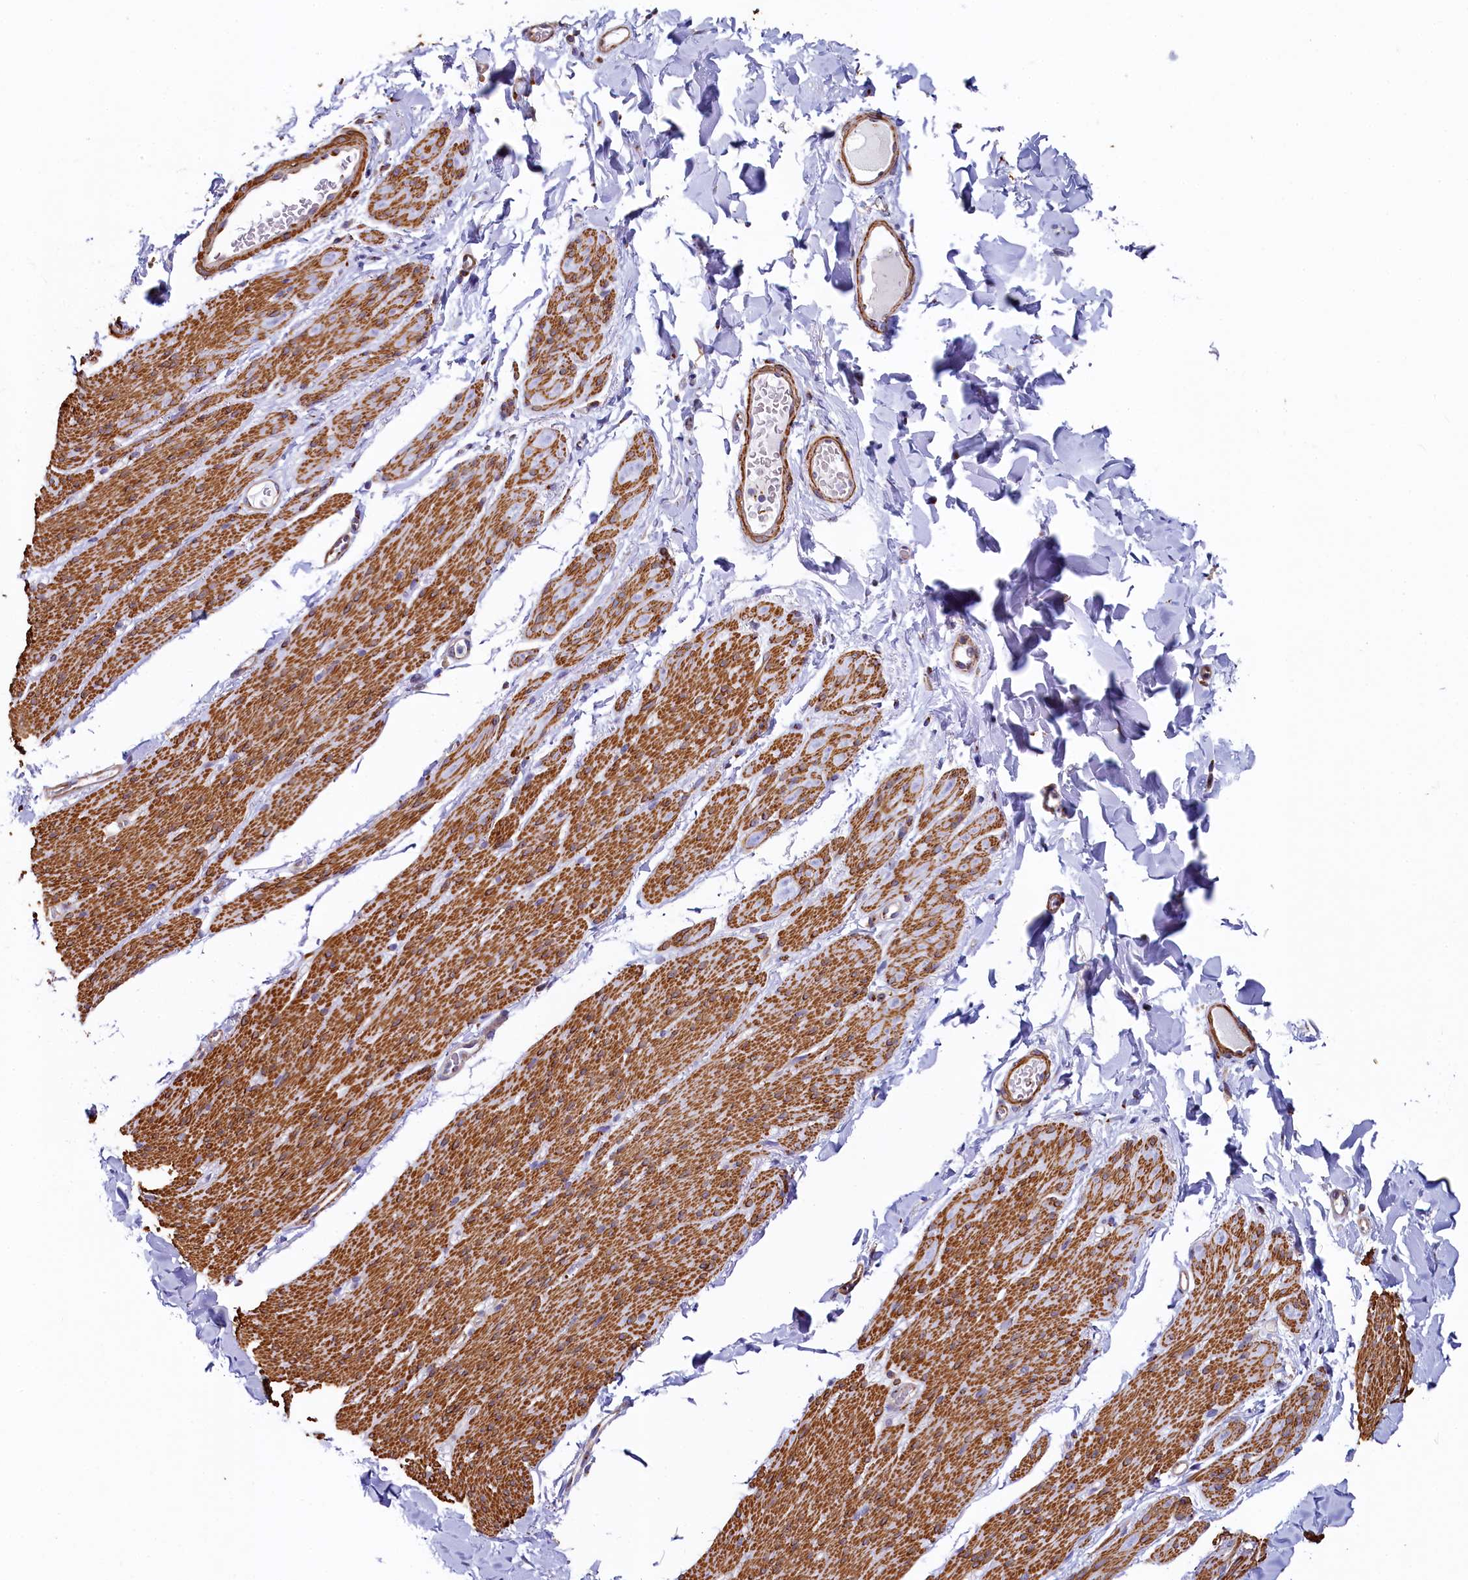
{"staining": {"intensity": "moderate", "quantity": ">75%", "location": "cytoplasmic/membranous"}, "tissue": "smooth muscle", "cell_type": "Smooth muscle cells", "image_type": "normal", "snomed": [{"axis": "morphology", "description": "Normal tissue, NOS"}, {"axis": "topography", "description": "Colon"}, {"axis": "topography", "description": "Peripheral nerve tissue"}], "caption": "An immunohistochemistry micrograph of unremarkable tissue is shown. Protein staining in brown labels moderate cytoplasmic/membranous positivity in smooth muscle within smooth muscle cells. (Stains: DAB in brown, nuclei in blue, Microscopy: brightfield microscopy at high magnification).", "gene": "BET1L", "patient": {"sex": "female", "age": 61}}